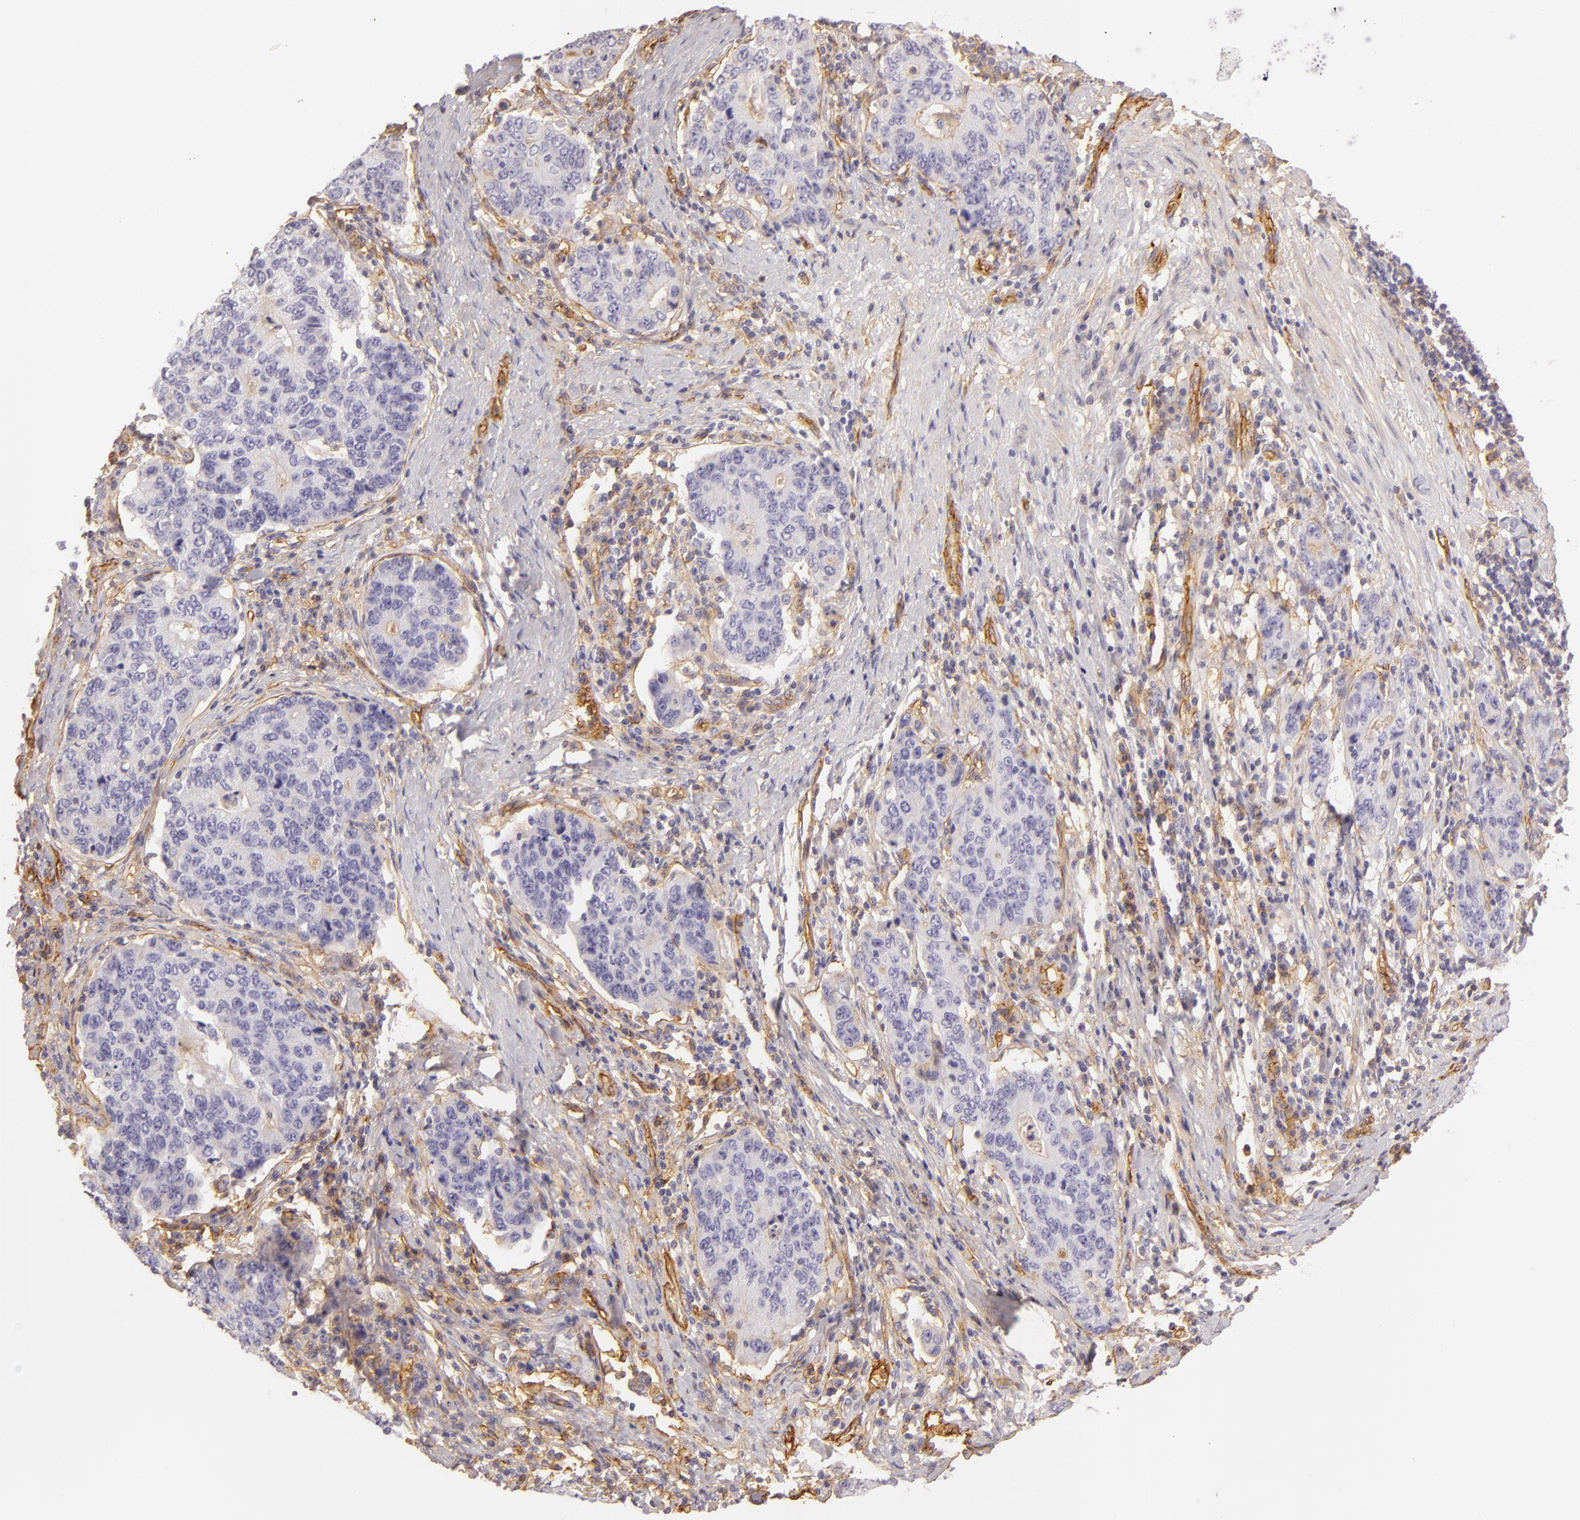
{"staining": {"intensity": "negative", "quantity": "none", "location": "none"}, "tissue": "stomach cancer", "cell_type": "Tumor cells", "image_type": "cancer", "snomed": [{"axis": "morphology", "description": "Adenocarcinoma, NOS"}, {"axis": "topography", "description": "Esophagus"}, {"axis": "topography", "description": "Stomach"}], "caption": "High magnification brightfield microscopy of stomach cancer (adenocarcinoma) stained with DAB (brown) and counterstained with hematoxylin (blue): tumor cells show no significant positivity.", "gene": "CD59", "patient": {"sex": "male", "age": 74}}